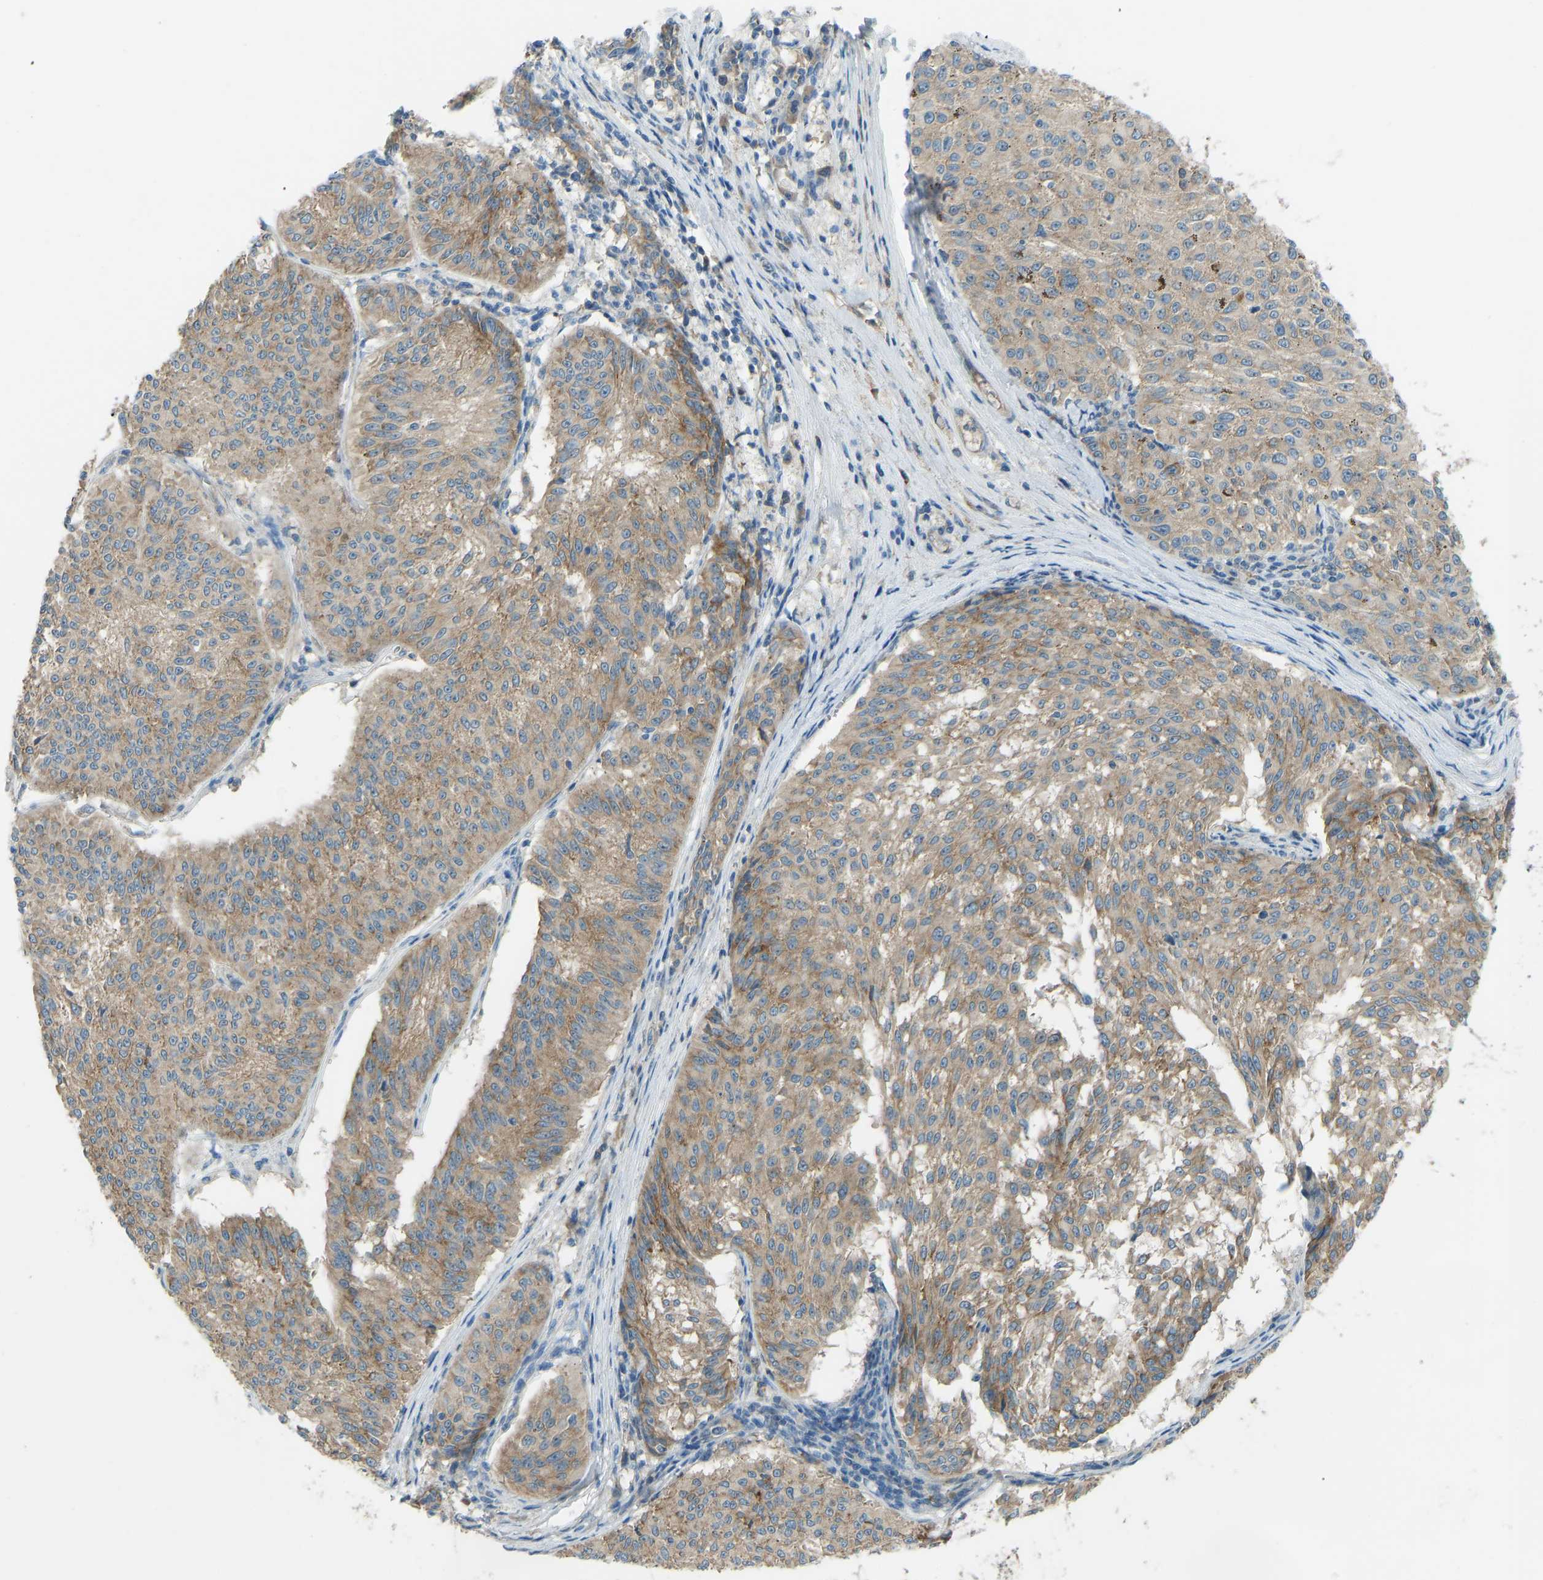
{"staining": {"intensity": "moderate", "quantity": ">75%", "location": "cytoplasmic/membranous"}, "tissue": "melanoma", "cell_type": "Tumor cells", "image_type": "cancer", "snomed": [{"axis": "morphology", "description": "Malignant melanoma, NOS"}, {"axis": "topography", "description": "Skin"}], "caption": "There is medium levels of moderate cytoplasmic/membranous expression in tumor cells of malignant melanoma, as demonstrated by immunohistochemical staining (brown color).", "gene": "STAU2", "patient": {"sex": "female", "age": 72}}